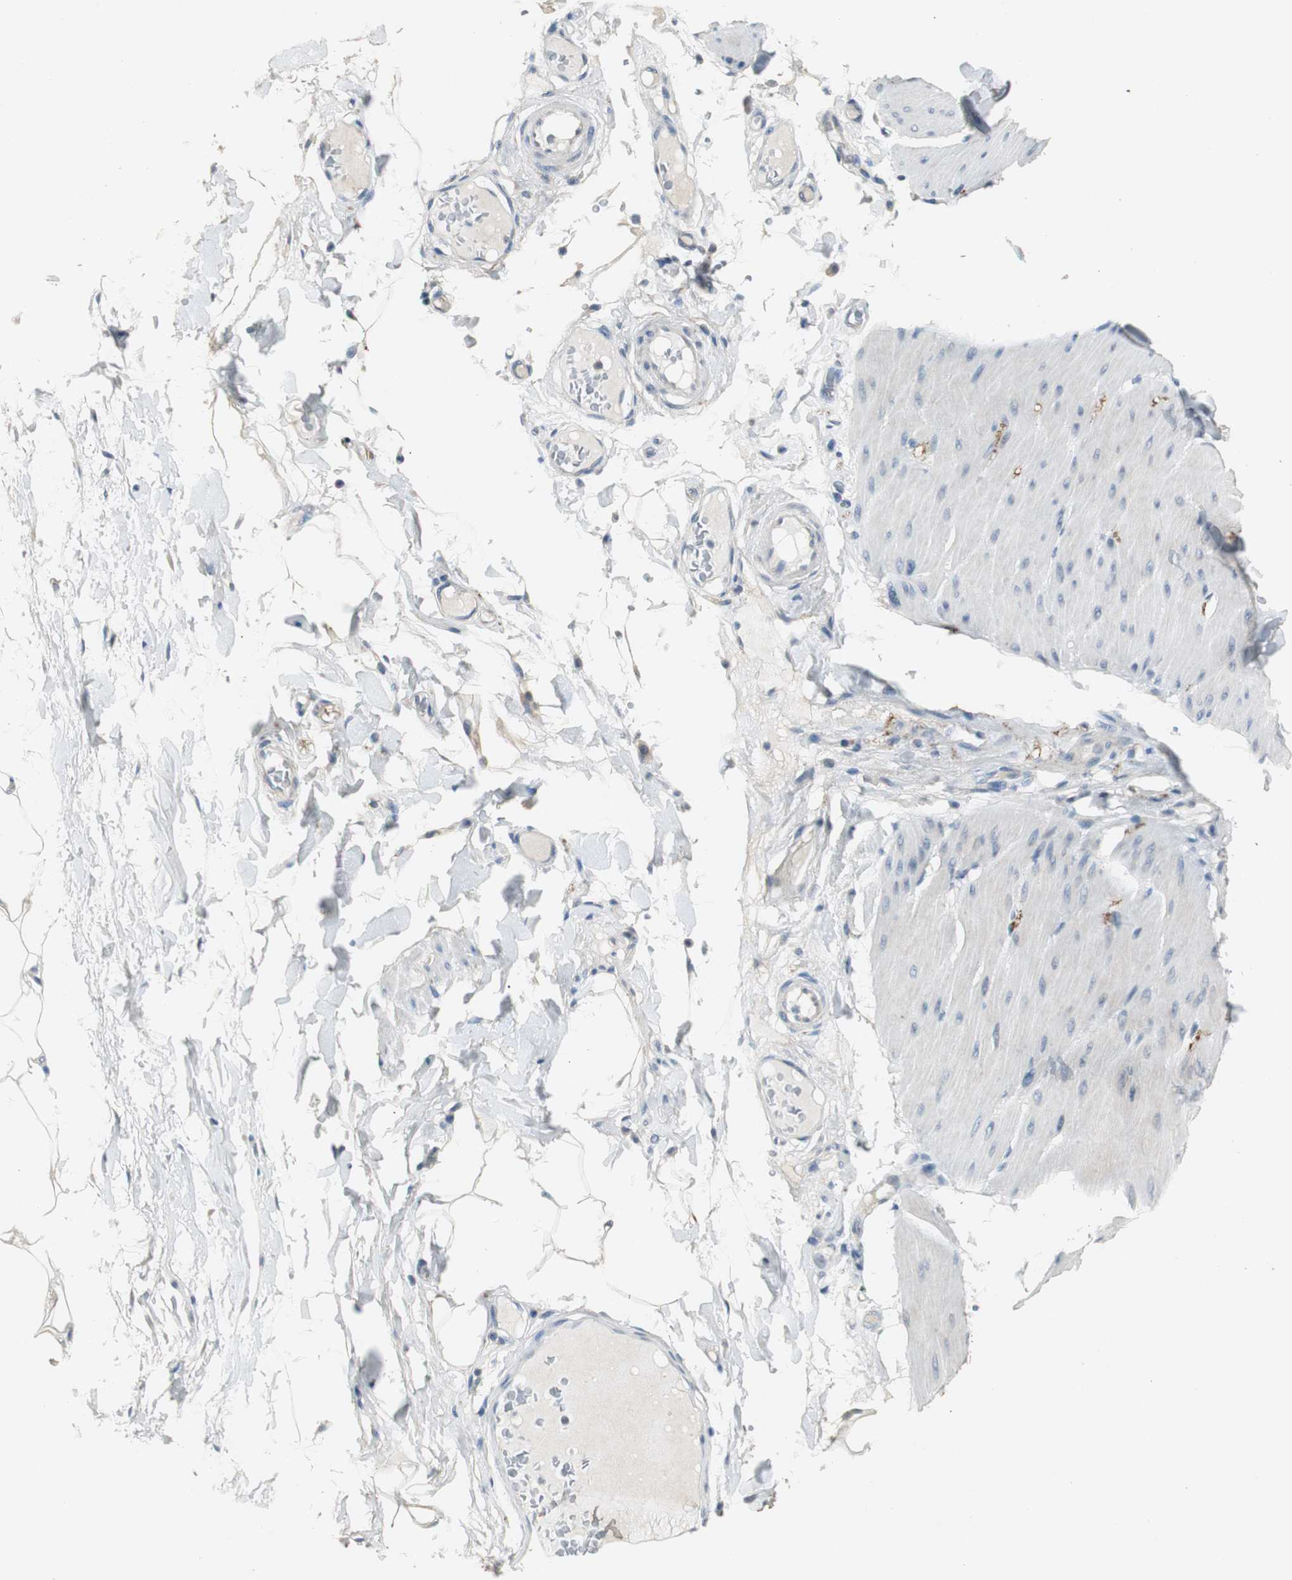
{"staining": {"intensity": "negative", "quantity": "none", "location": "none"}, "tissue": "smooth muscle", "cell_type": "Smooth muscle cells", "image_type": "normal", "snomed": [{"axis": "morphology", "description": "Normal tissue, NOS"}, {"axis": "topography", "description": "Smooth muscle"}, {"axis": "topography", "description": "Colon"}], "caption": "Immunohistochemistry (IHC) micrograph of benign smooth muscle: smooth muscle stained with DAB (3,3'-diaminobenzidine) reveals no significant protein expression in smooth muscle cells.", "gene": "PTPRN2", "patient": {"sex": "male", "age": 67}}